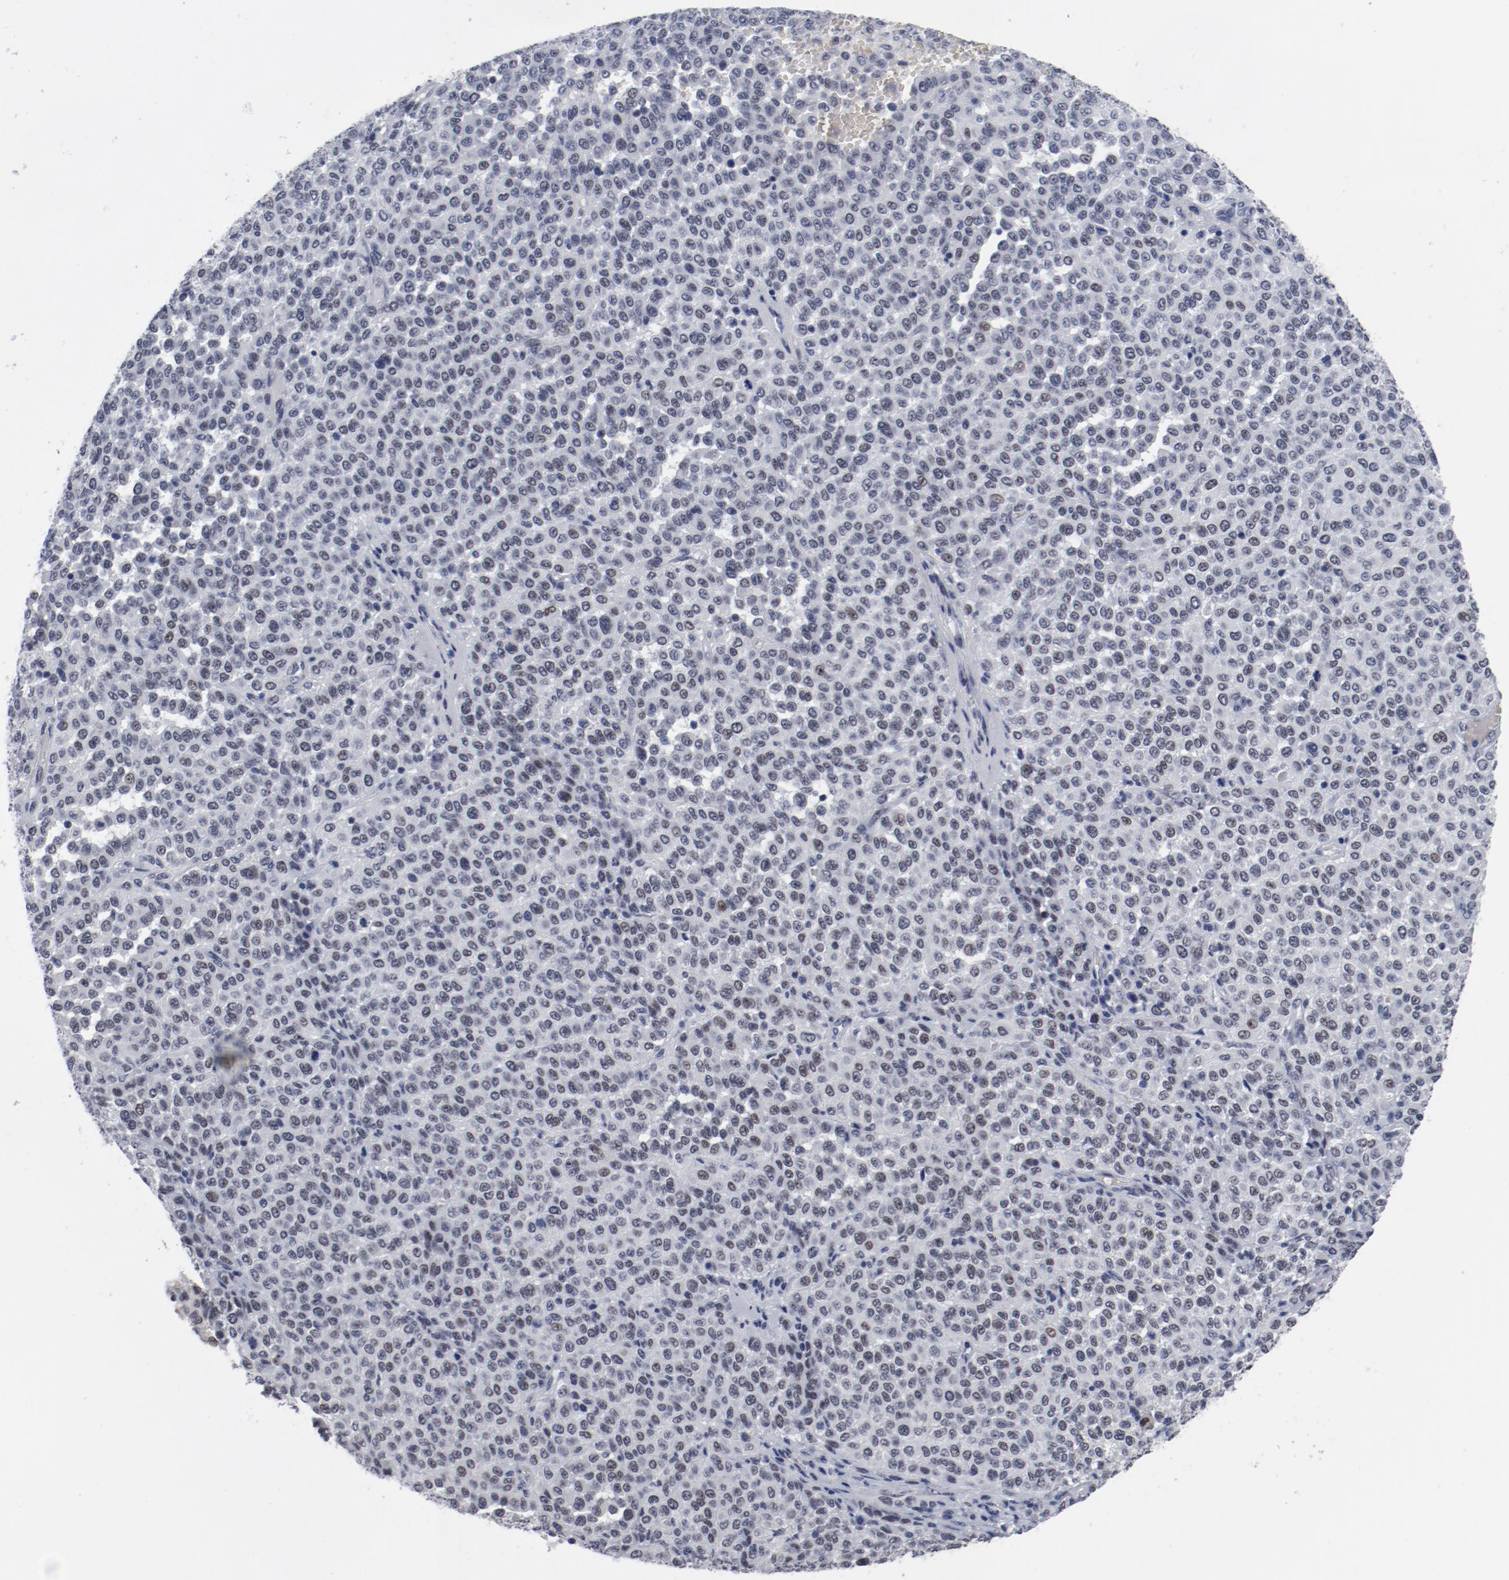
{"staining": {"intensity": "negative", "quantity": "none", "location": "none"}, "tissue": "melanoma", "cell_type": "Tumor cells", "image_type": "cancer", "snomed": [{"axis": "morphology", "description": "Malignant melanoma, Metastatic site"}, {"axis": "topography", "description": "Pancreas"}], "caption": "Immunohistochemistry (IHC) of melanoma reveals no staining in tumor cells. The staining was performed using DAB (3,3'-diaminobenzidine) to visualize the protein expression in brown, while the nuclei were stained in blue with hematoxylin (Magnification: 20x).", "gene": "ANKLE2", "patient": {"sex": "female", "age": 30}}